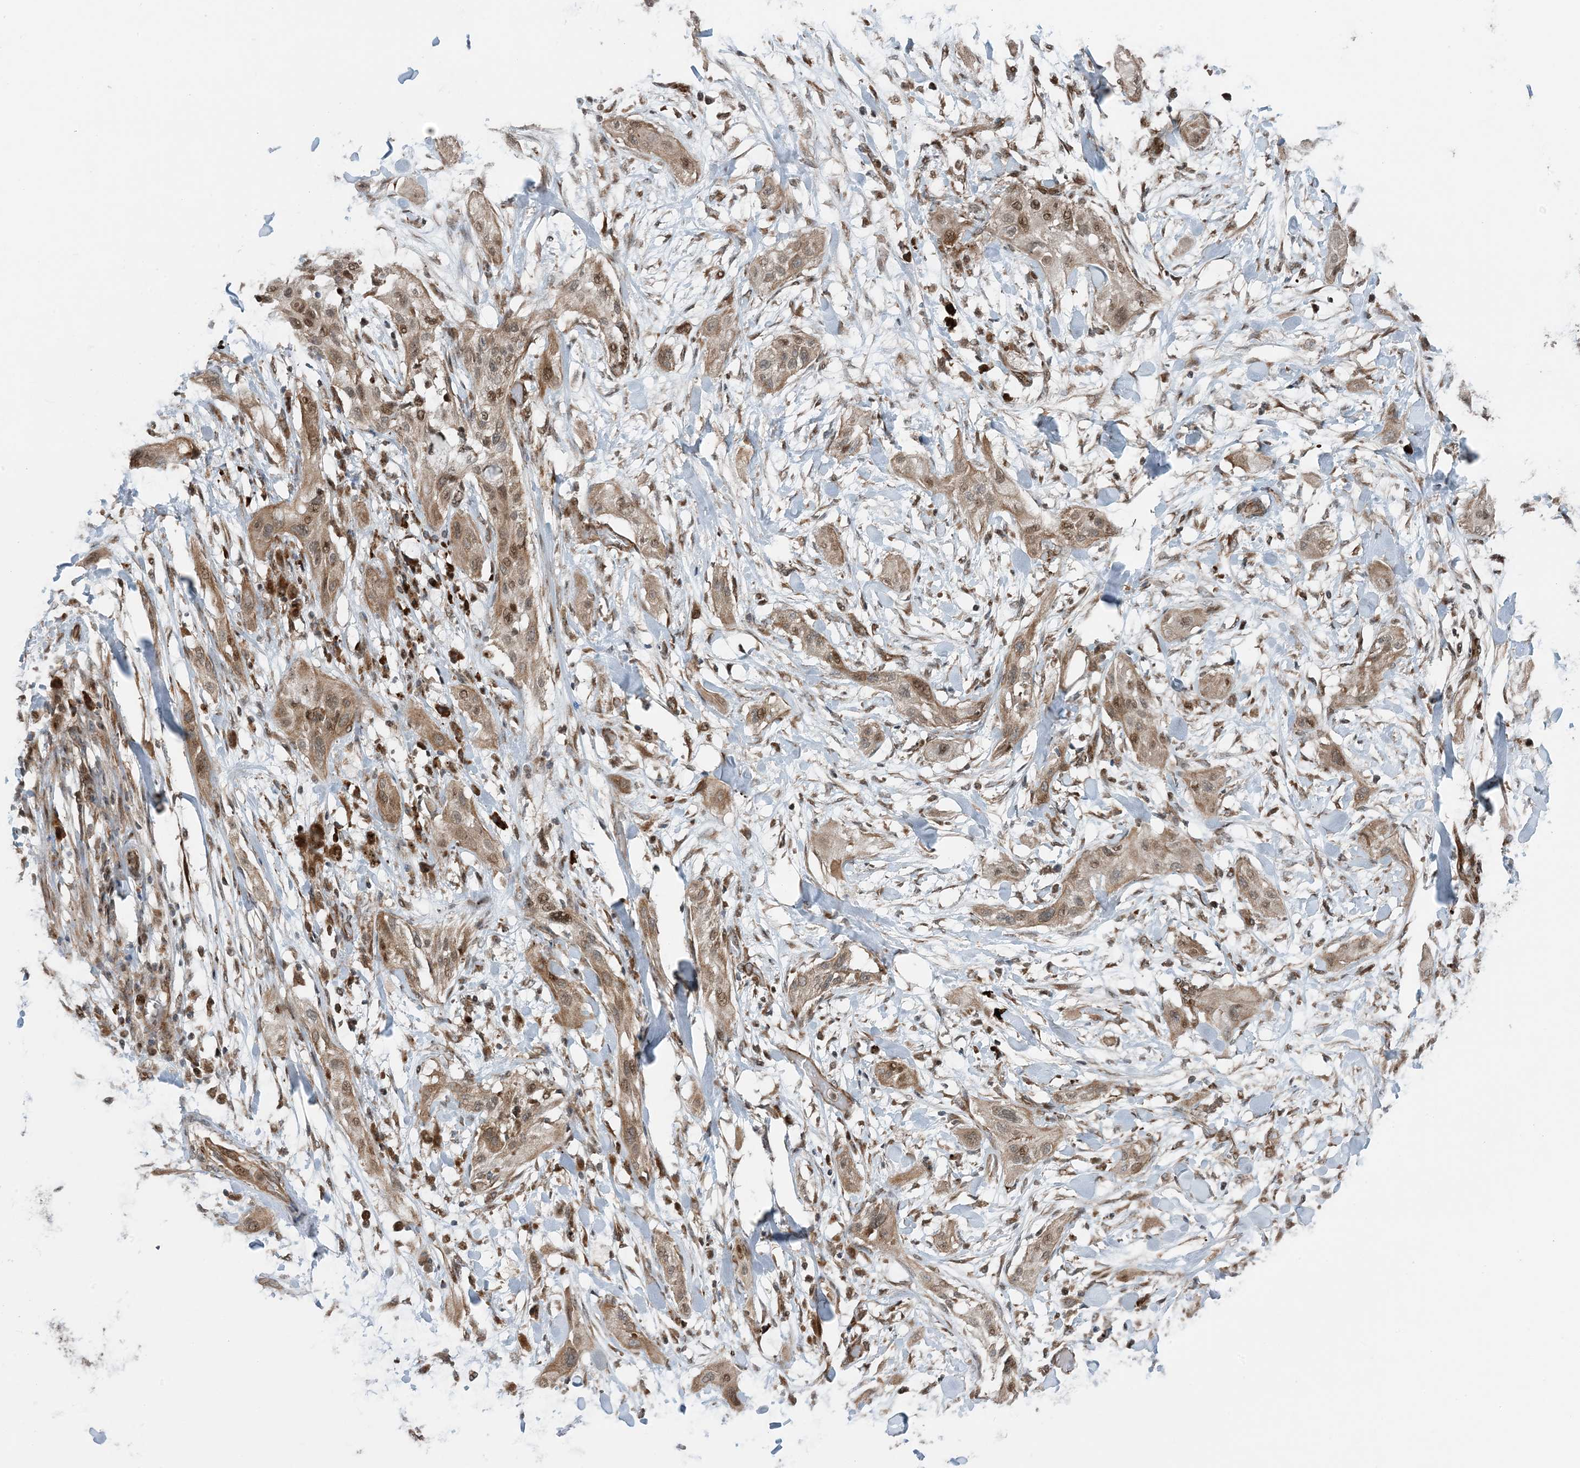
{"staining": {"intensity": "weak", "quantity": ">75%", "location": "cytoplasmic/membranous"}, "tissue": "lung cancer", "cell_type": "Tumor cells", "image_type": "cancer", "snomed": [{"axis": "morphology", "description": "Squamous cell carcinoma, NOS"}, {"axis": "topography", "description": "Lung"}], "caption": "Immunohistochemistry of lung cancer (squamous cell carcinoma) demonstrates low levels of weak cytoplasmic/membranous staining in about >75% of tumor cells. Immunohistochemistry (ihc) stains the protein in brown and the nuclei are stained blue.", "gene": "EDEM2", "patient": {"sex": "female", "age": 47}}